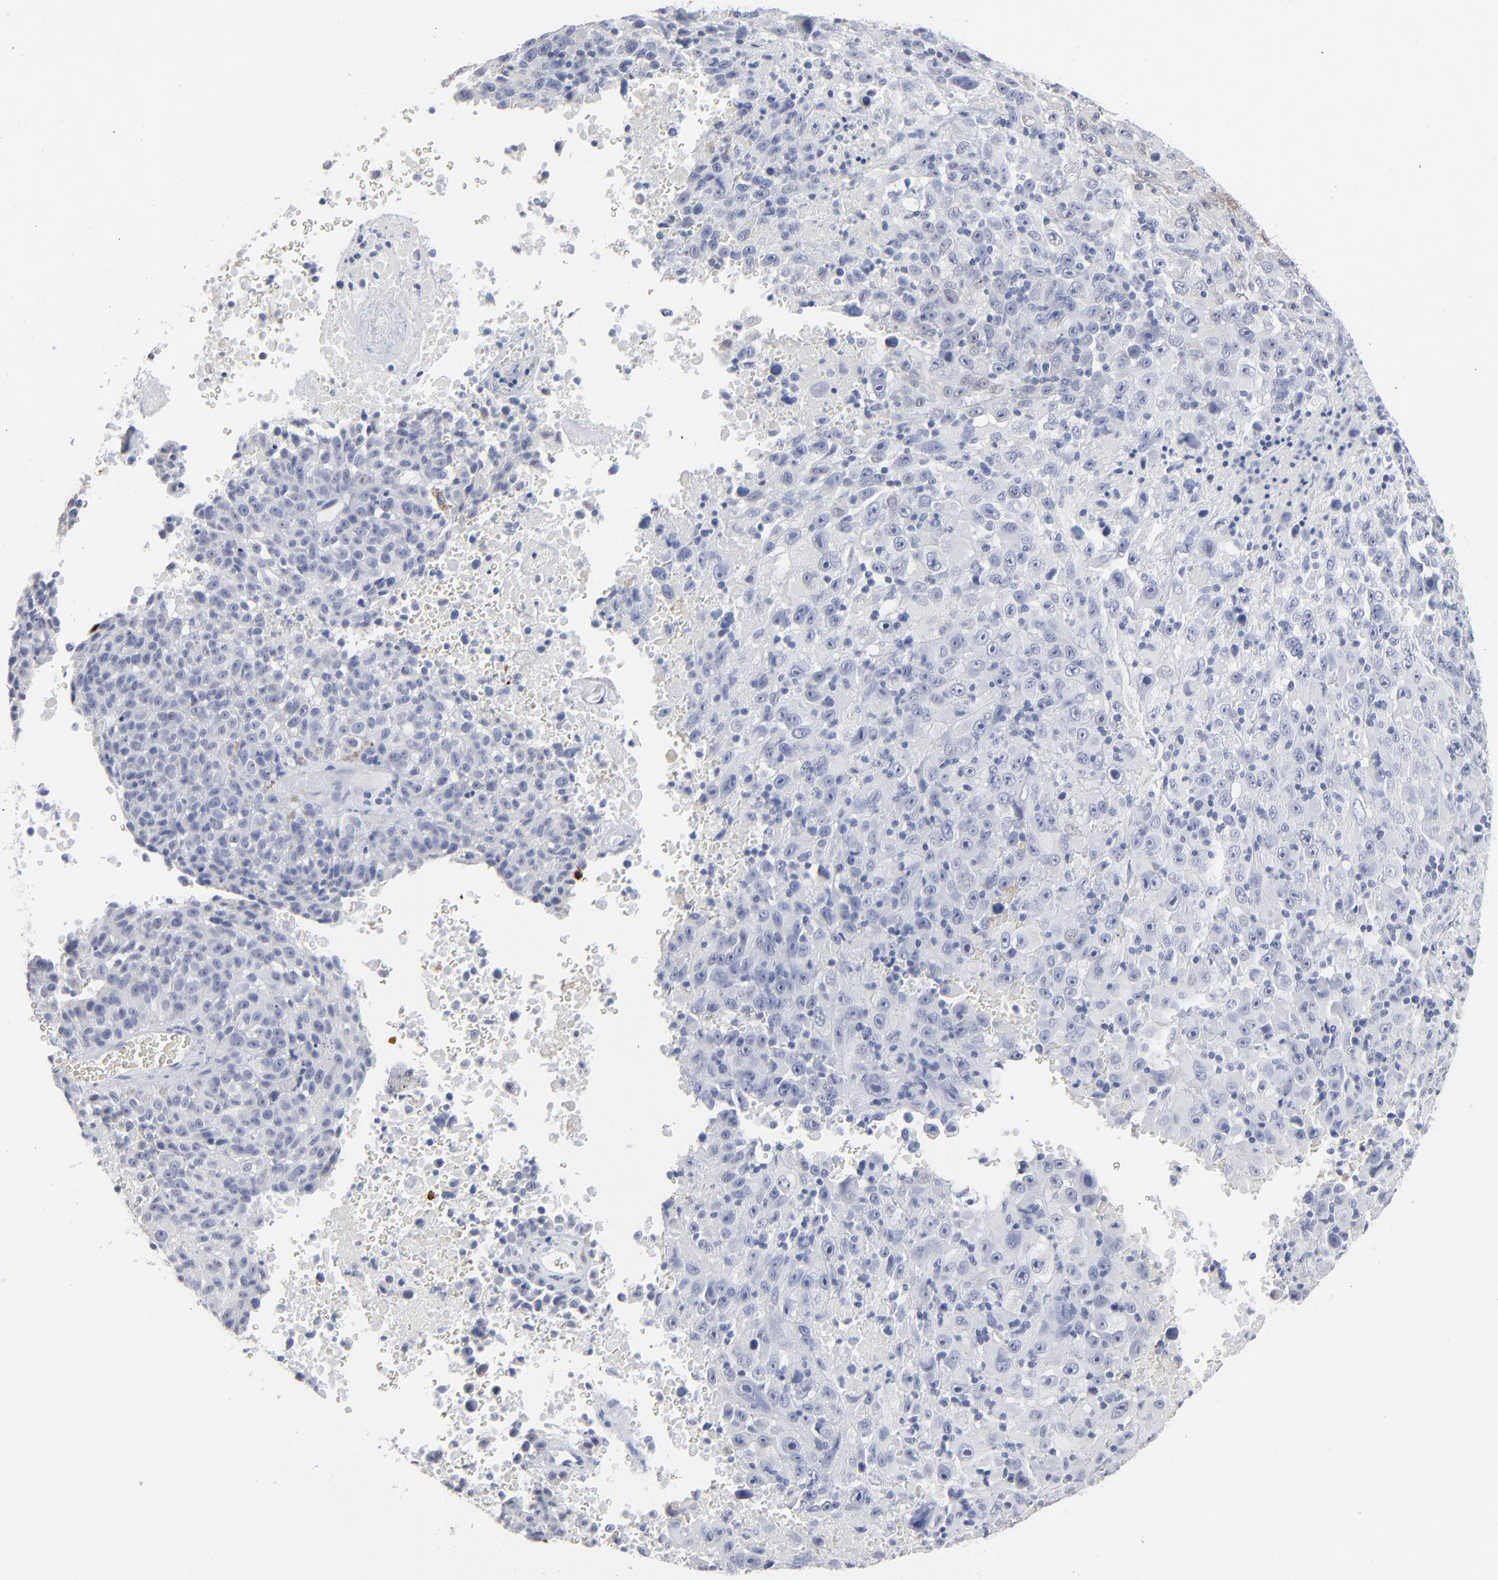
{"staining": {"intensity": "negative", "quantity": "none", "location": "none"}, "tissue": "melanoma", "cell_type": "Tumor cells", "image_type": "cancer", "snomed": [{"axis": "morphology", "description": "Malignant melanoma, Metastatic site"}, {"axis": "topography", "description": "Cerebral cortex"}], "caption": "High magnification brightfield microscopy of melanoma stained with DAB (3,3'-diaminobenzidine) (brown) and counterstained with hematoxylin (blue): tumor cells show no significant staining. (Brightfield microscopy of DAB (3,3'-diaminobenzidine) IHC at high magnification).", "gene": "PAGE1", "patient": {"sex": "female", "age": 52}}